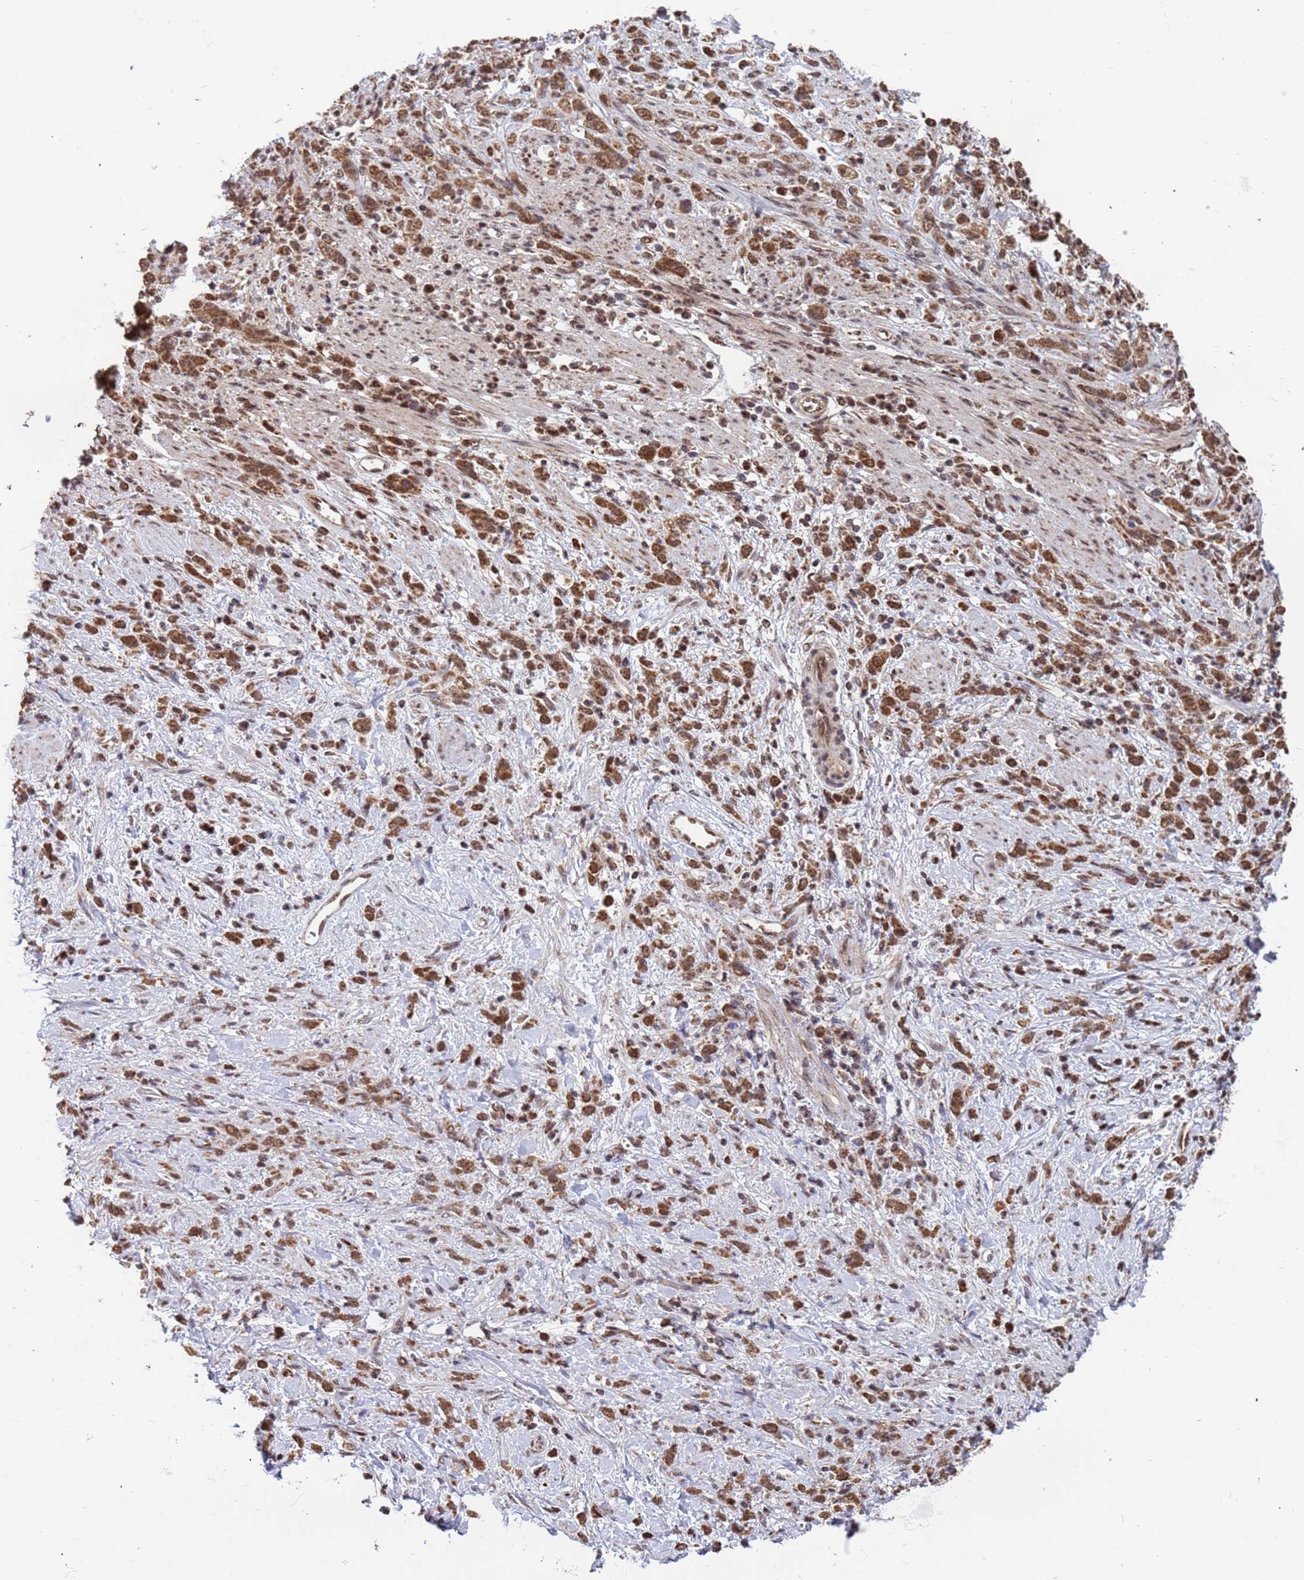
{"staining": {"intensity": "moderate", "quantity": ">75%", "location": "cytoplasmic/membranous,nuclear"}, "tissue": "stomach cancer", "cell_type": "Tumor cells", "image_type": "cancer", "snomed": [{"axis": "morphology", "description": "Adenocarcinoma, NOS"}, {"axis": "topography", "description": "Stomach"}], "caption": "The photomicrograph displays a brown stain indicating the presence of a protein in the cytoplasmic/membranous and nuclear of tumor cells in adenocarcinoma (stomach). (DAB (3,3'-diaminobenzidine) IHC, brown staining for protein, blue staining for nuclei).", "gene": "DENND2B", "patient": {"sex": "female", "age": 60}}